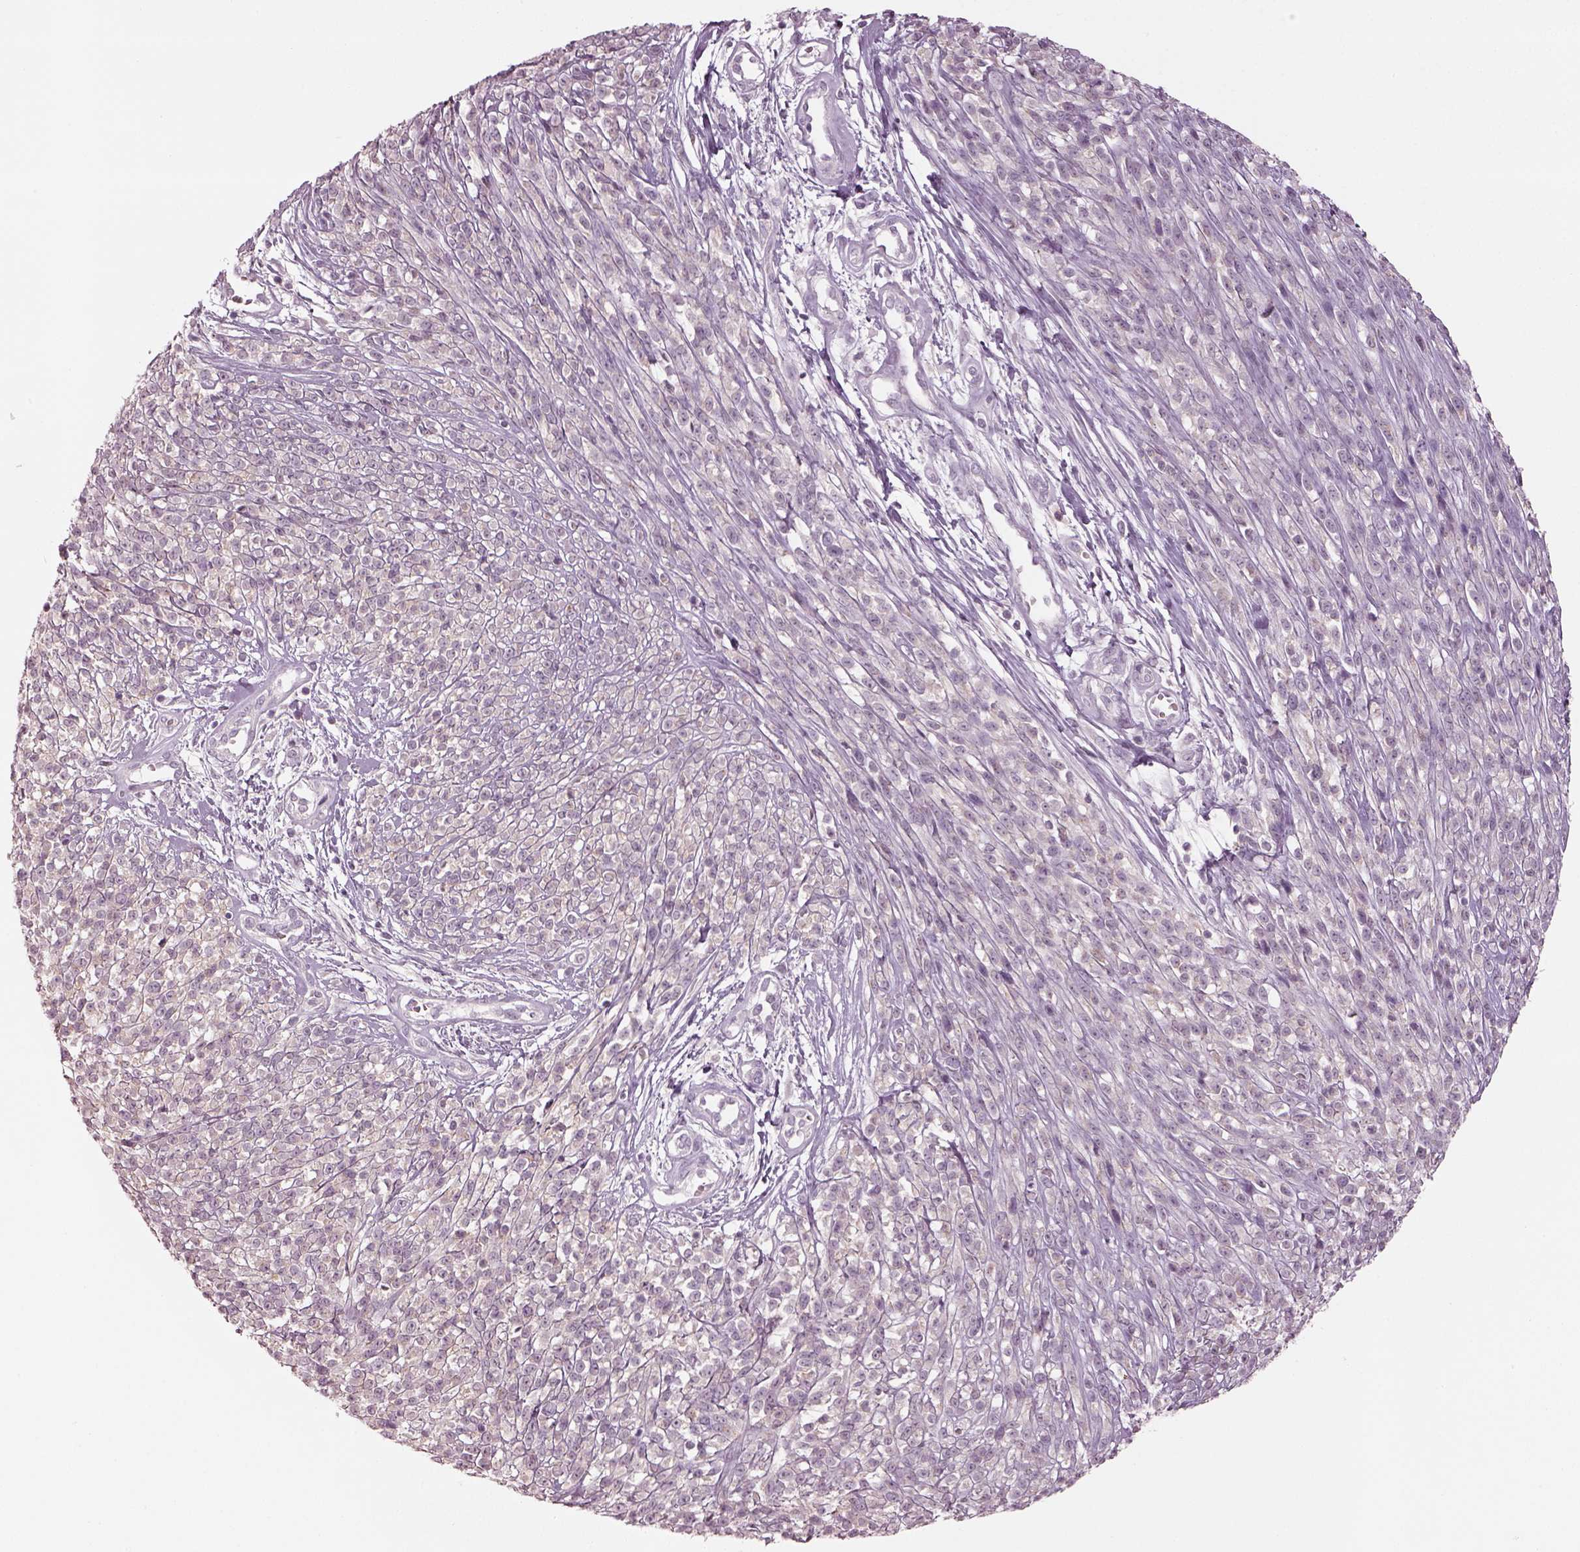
{"staining": {"intensity": "negative", "quantity": "none", "location": "none"}, "tissue": "melanoma", "cell_type": "Tumor cells", "image_type": "cancer", "snomed": [{"axis": "morphology", "description": "Malignant melanoma, NOS"}, {"axis": "topography", "description": "Skin"}, {"axis": "topography", "description": "Skin of trunk"}], "caption": "There is no significant expression in tumor cells of melanoma. Brightfield microscopy of immunohistochemistry (IHC) stained with DAB (3,3'-diaminobenzidine) (brown) and hematoxylin (blue), captured at high magnification.", "gene": "SPATA6L", "patient": {"sex": "male", "age": 74}}